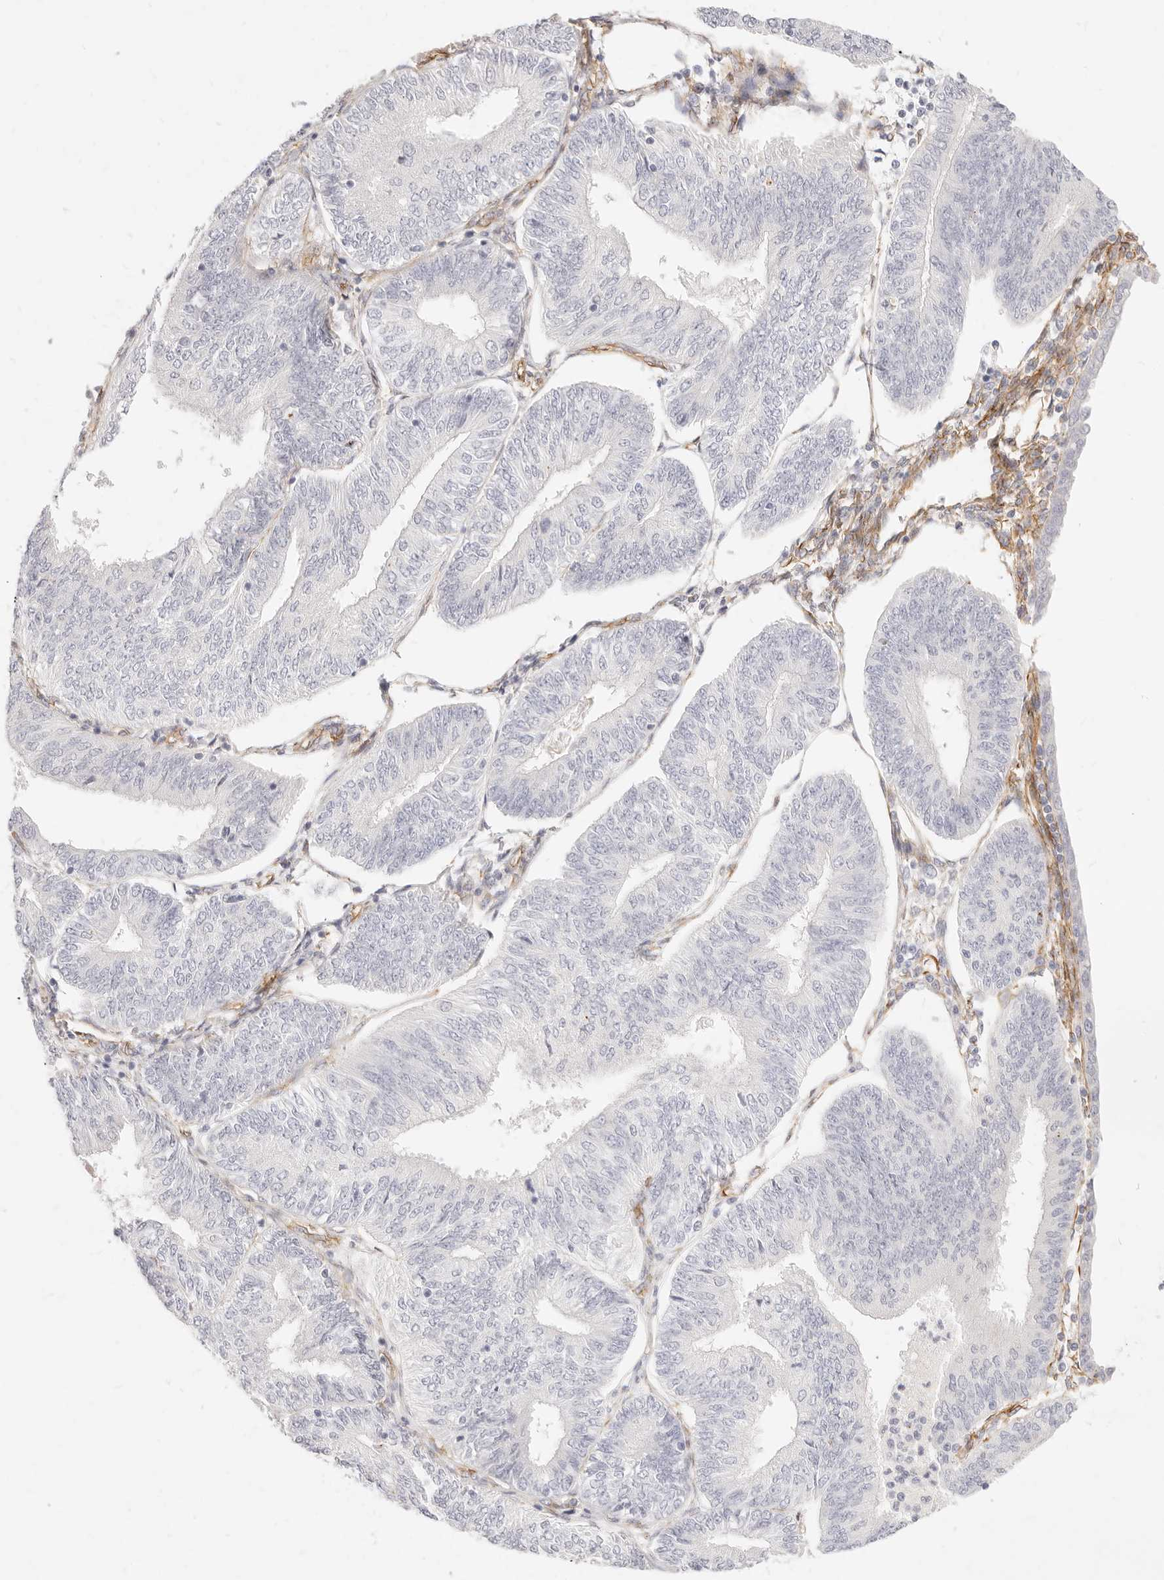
{"staining": {"intensity": "negative", "quantity": "none", "location": "none"}, "tissue": "endometrial cancer", "cell_type": "Tumor cells", "image_type": "cancer", "snomed": [{"axis": "morphology", "description": "Adenocarcinoma, NOS"}, {"axis": "topography", "description": "Endometrium"}], "caption": "Immunohistochemistry histopathology image of human endometrial cancer stained for a protein (brown), which exhibits no expression in tumor cells.", "gene": "NUS1", "patient": {"sex": "female", "age": 58}}